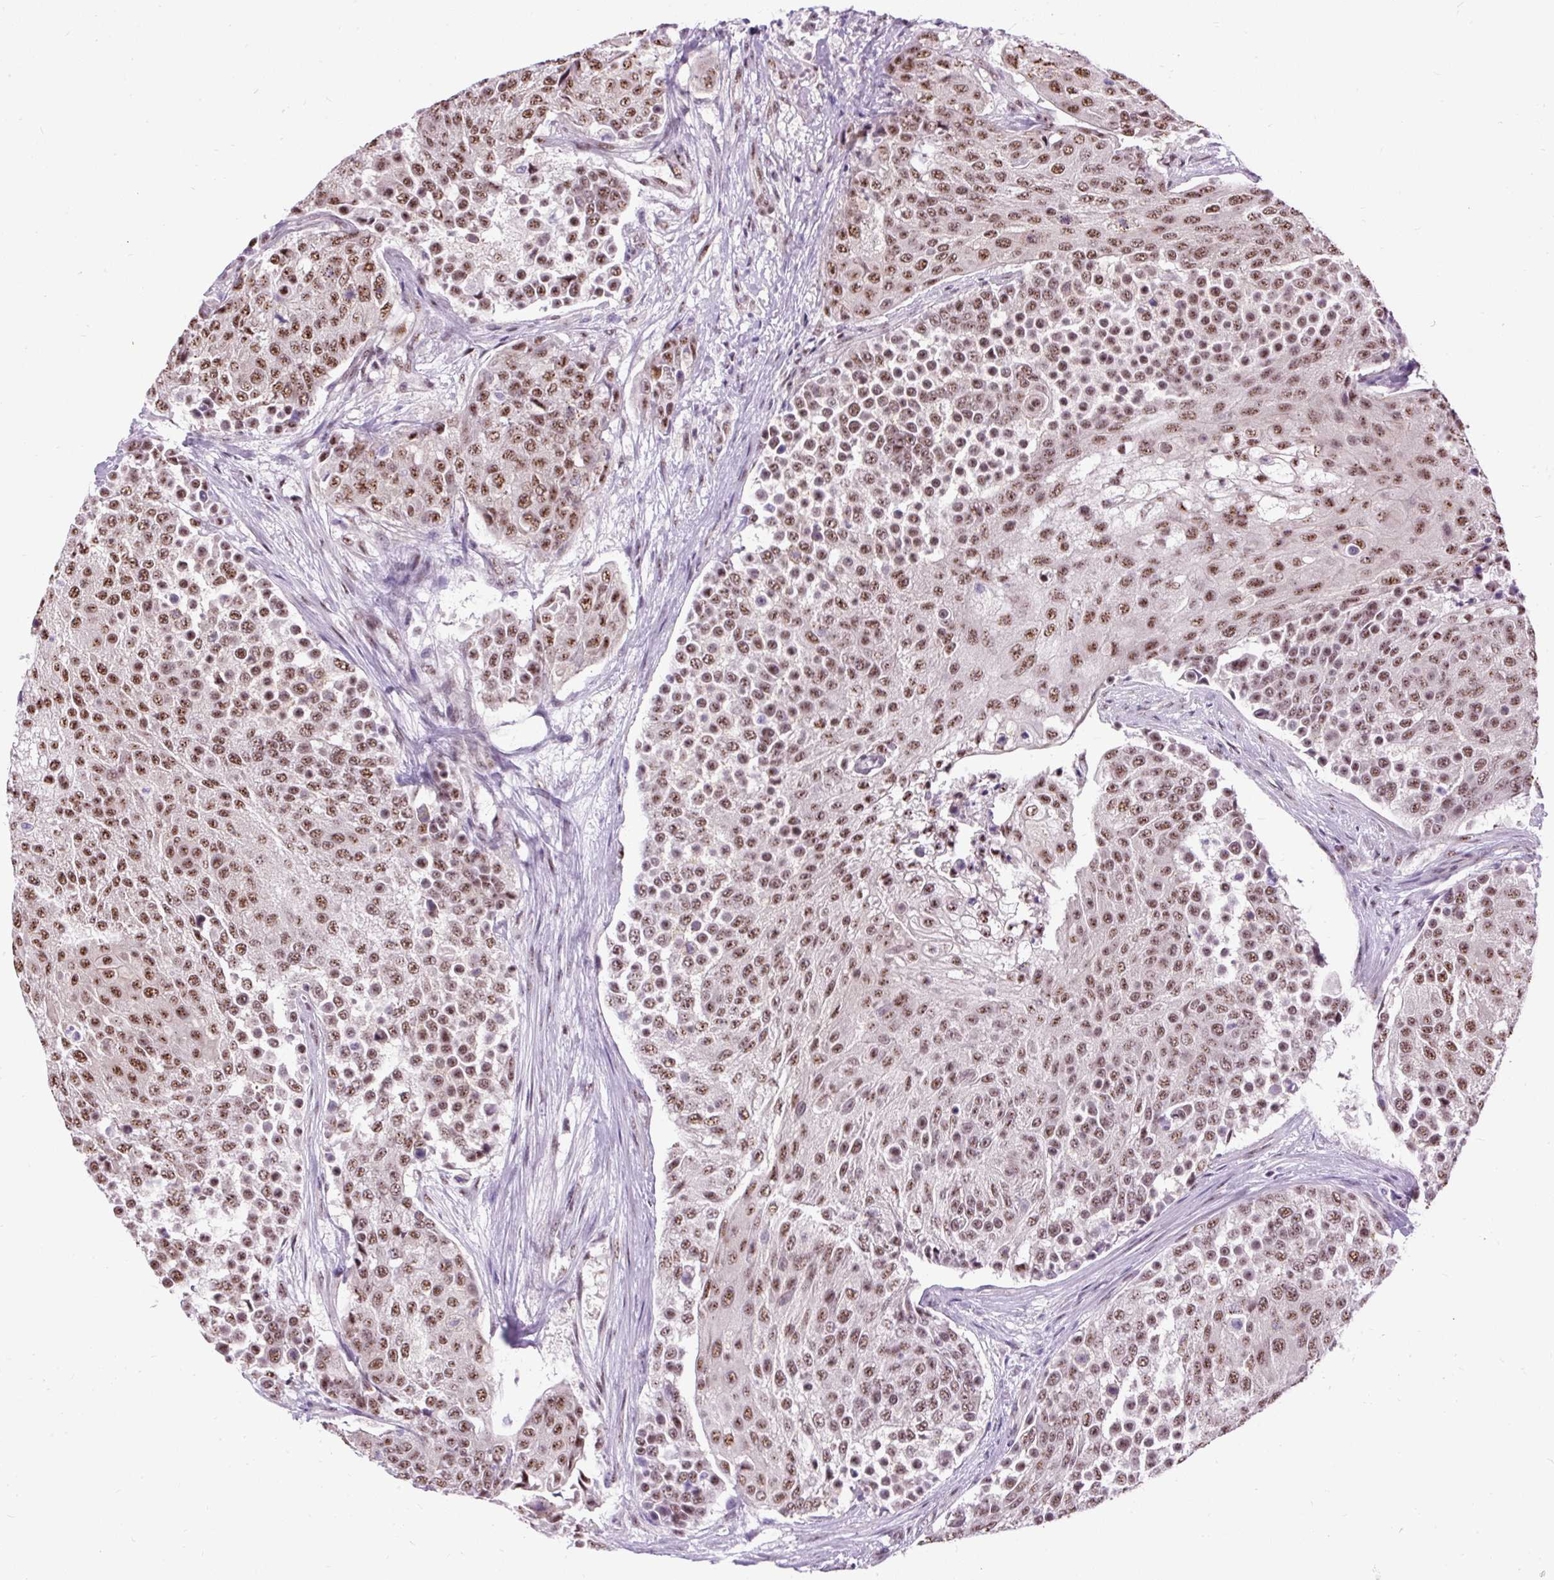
{"staining": {"intensity": "moderate", "quantity": ">75%", "location": "nuclear"}, "tissue": "urothelial cancer", "cell_type": "Tumor cells", "image_type": "cancer", "snomed": [{"axis": "morphology", "description": "Urothelial carcinoma, High grade"}, {"axis": "topography", "description": "Urinary bladder"}], "caption": "An image of human high-grade urothelial carcinoma stained for a protein displays moderate nuclear brown staining in tumor cells.", "gene": "SMC5", "patient": {"sex": "female", "age": 63}}